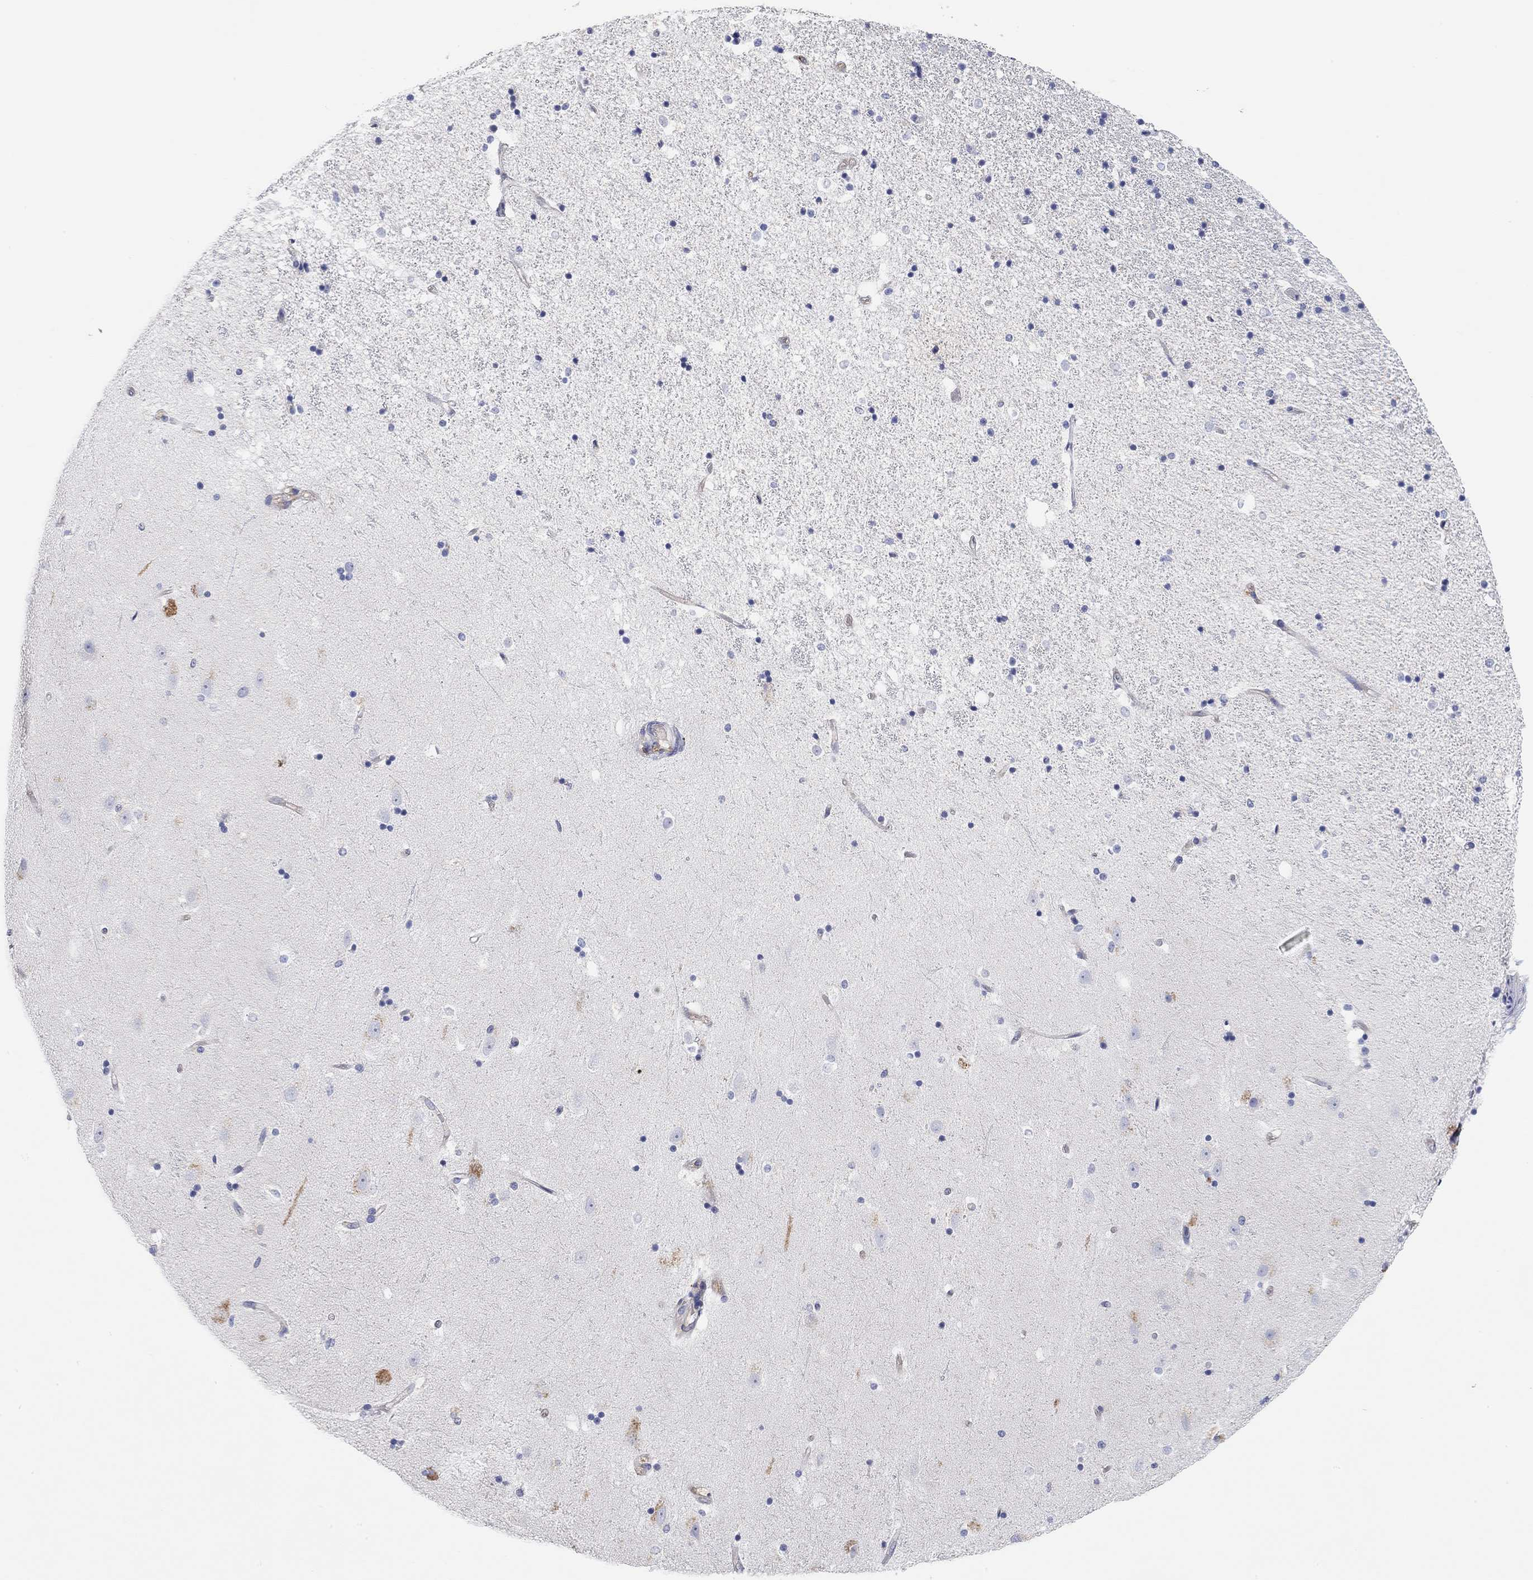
{"staining": {"intensity": "negative", "quantity": "none", "location": "none"}, "tissue": "hippocampus", "cell_type": "Glial cells", "image_type": "normal", "snomed": [{"axis": "morphology", "description": "Normal tissue, NOS"}, {"axis": "topography", "description": "Hippocampus"}], "caption": "Glial cells show no significant staining in normal hippocampus. Nuclei are stained in blue.", "gene": "RGS1", "patient": {"sex": "male", "age": 49}}